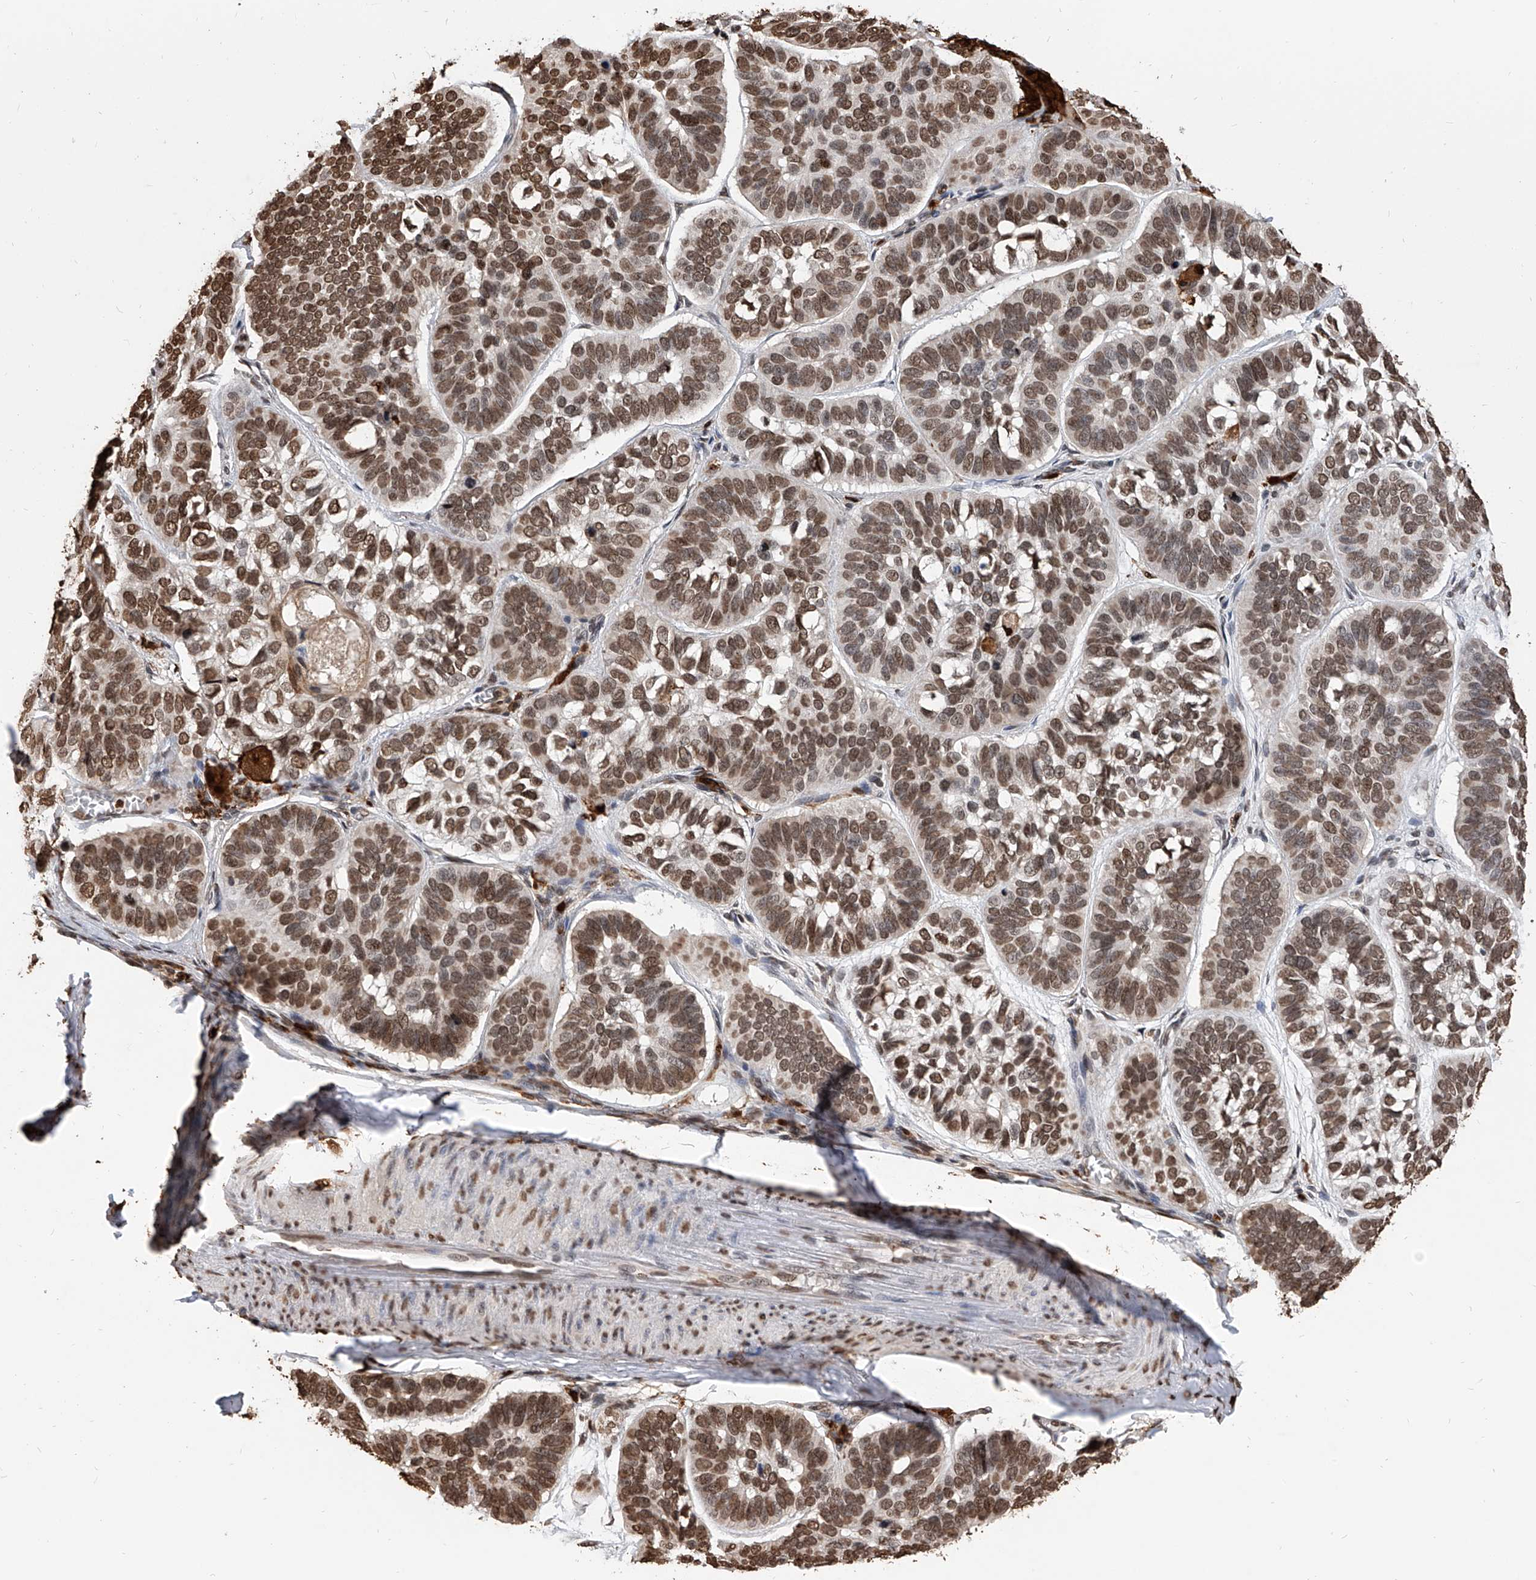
{"staining": {"intensity": "moderate", "quantity": ">75%", "location": "nuclear"}, "tissue": "skin cancer", "cell_type": "Tumor cells", "image_type": "cancer", "snomed": [{"axis": "morphology", "description": "Basal cell carcinoma"}, {"axis": "topography", "description": "Skin"}], "caption": "IHC of human skin basal cell carcinoma reveals medium levels of moderate nuclear staining in about >75% of tumor cells.", "gene": "CFAP410", "patient": {"sex": "male", "age": 62}}